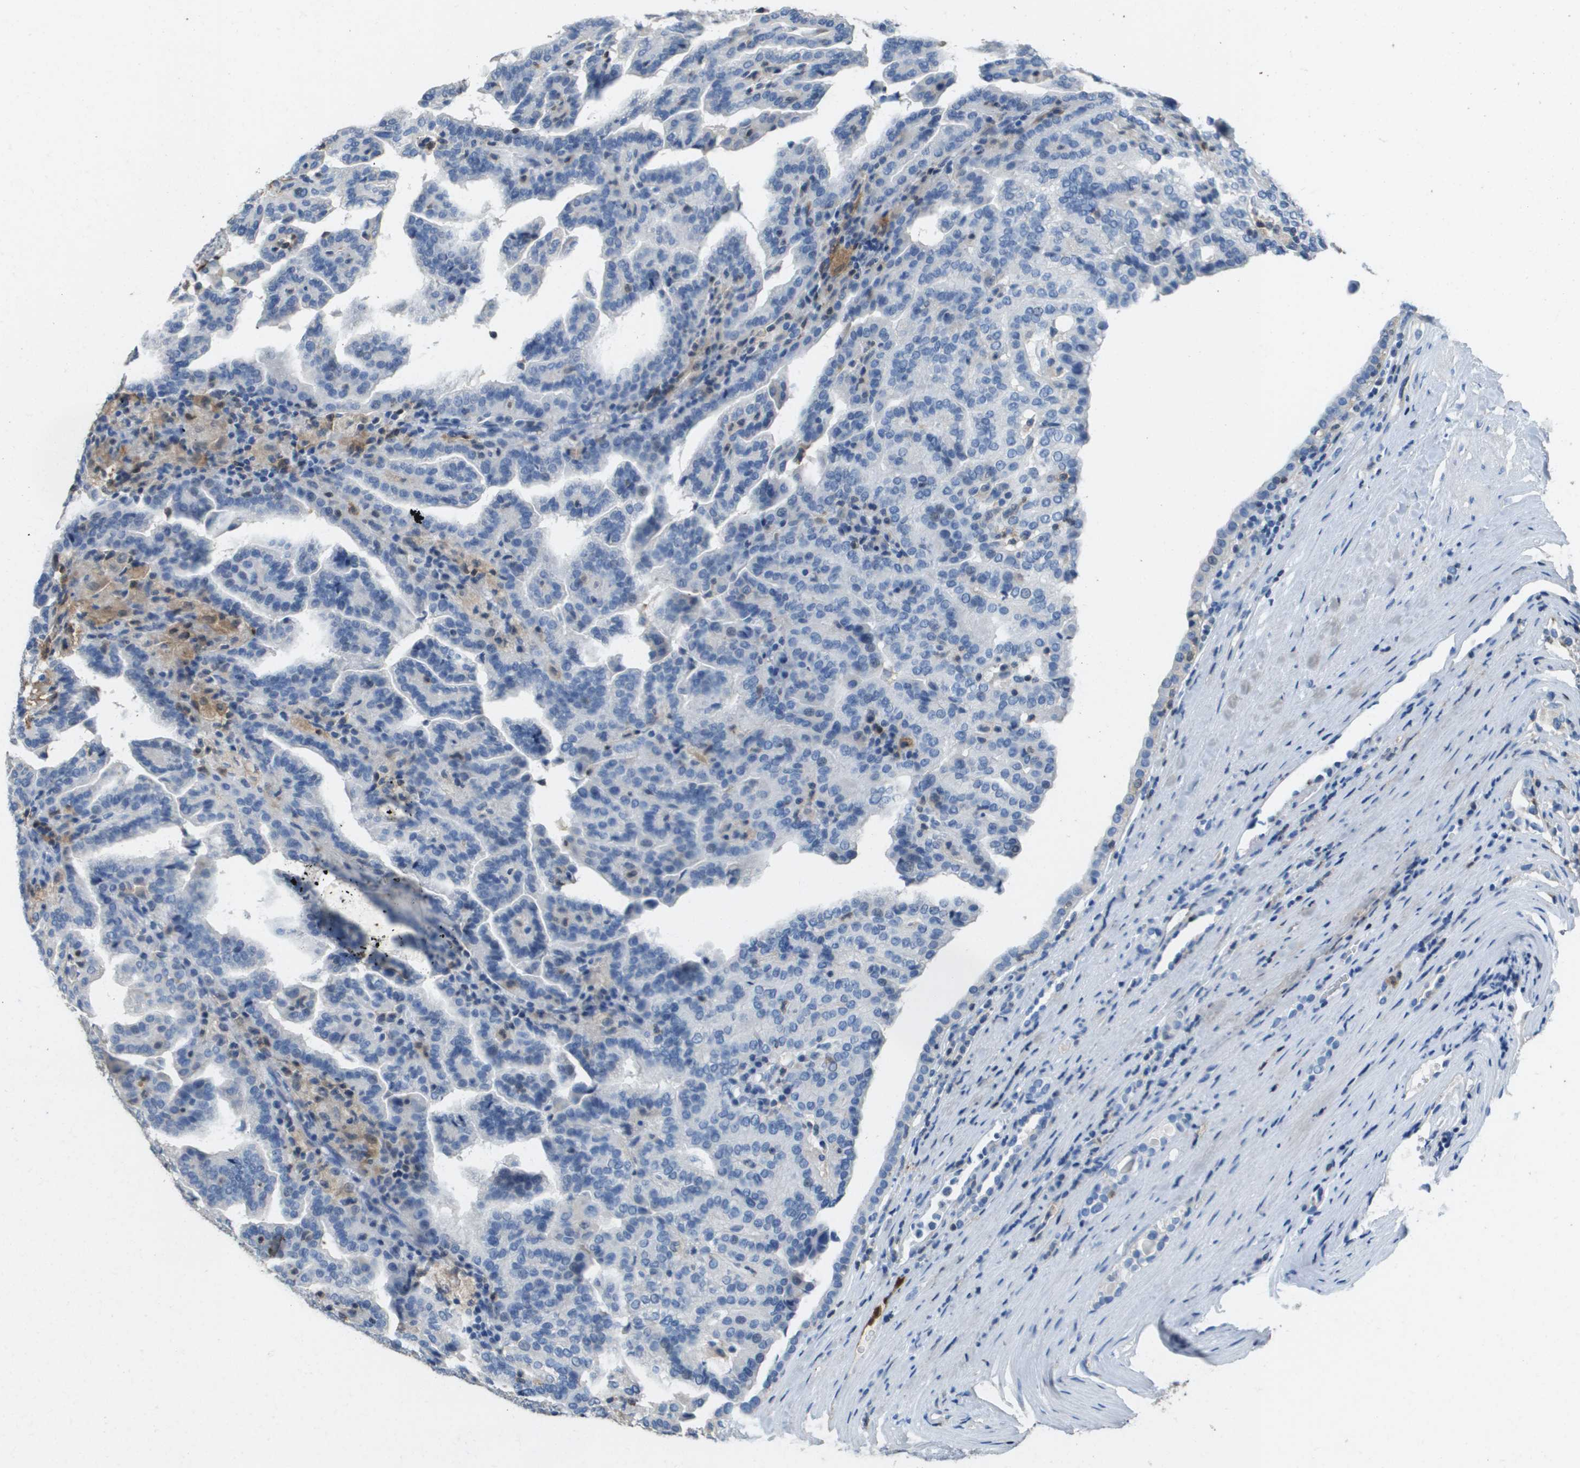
{"staining": {"intensity": "negative", "quantity": "none", "location": "none"}, "tissue": "renal cancer", "cell_type": "Tumor cells", "image_type": "cancer", "snomed": [{"axis": "morphology", "description": "Adenocarcinoma, NOS"}, {"axis": "topography", "description": "Kidney"}], "caption": "Human renal cancer stained for a protein using IHC demonstrates no staining in tumor cells.", "gene": "FABP5", "patient": {"sex": "male", "age": 61}}